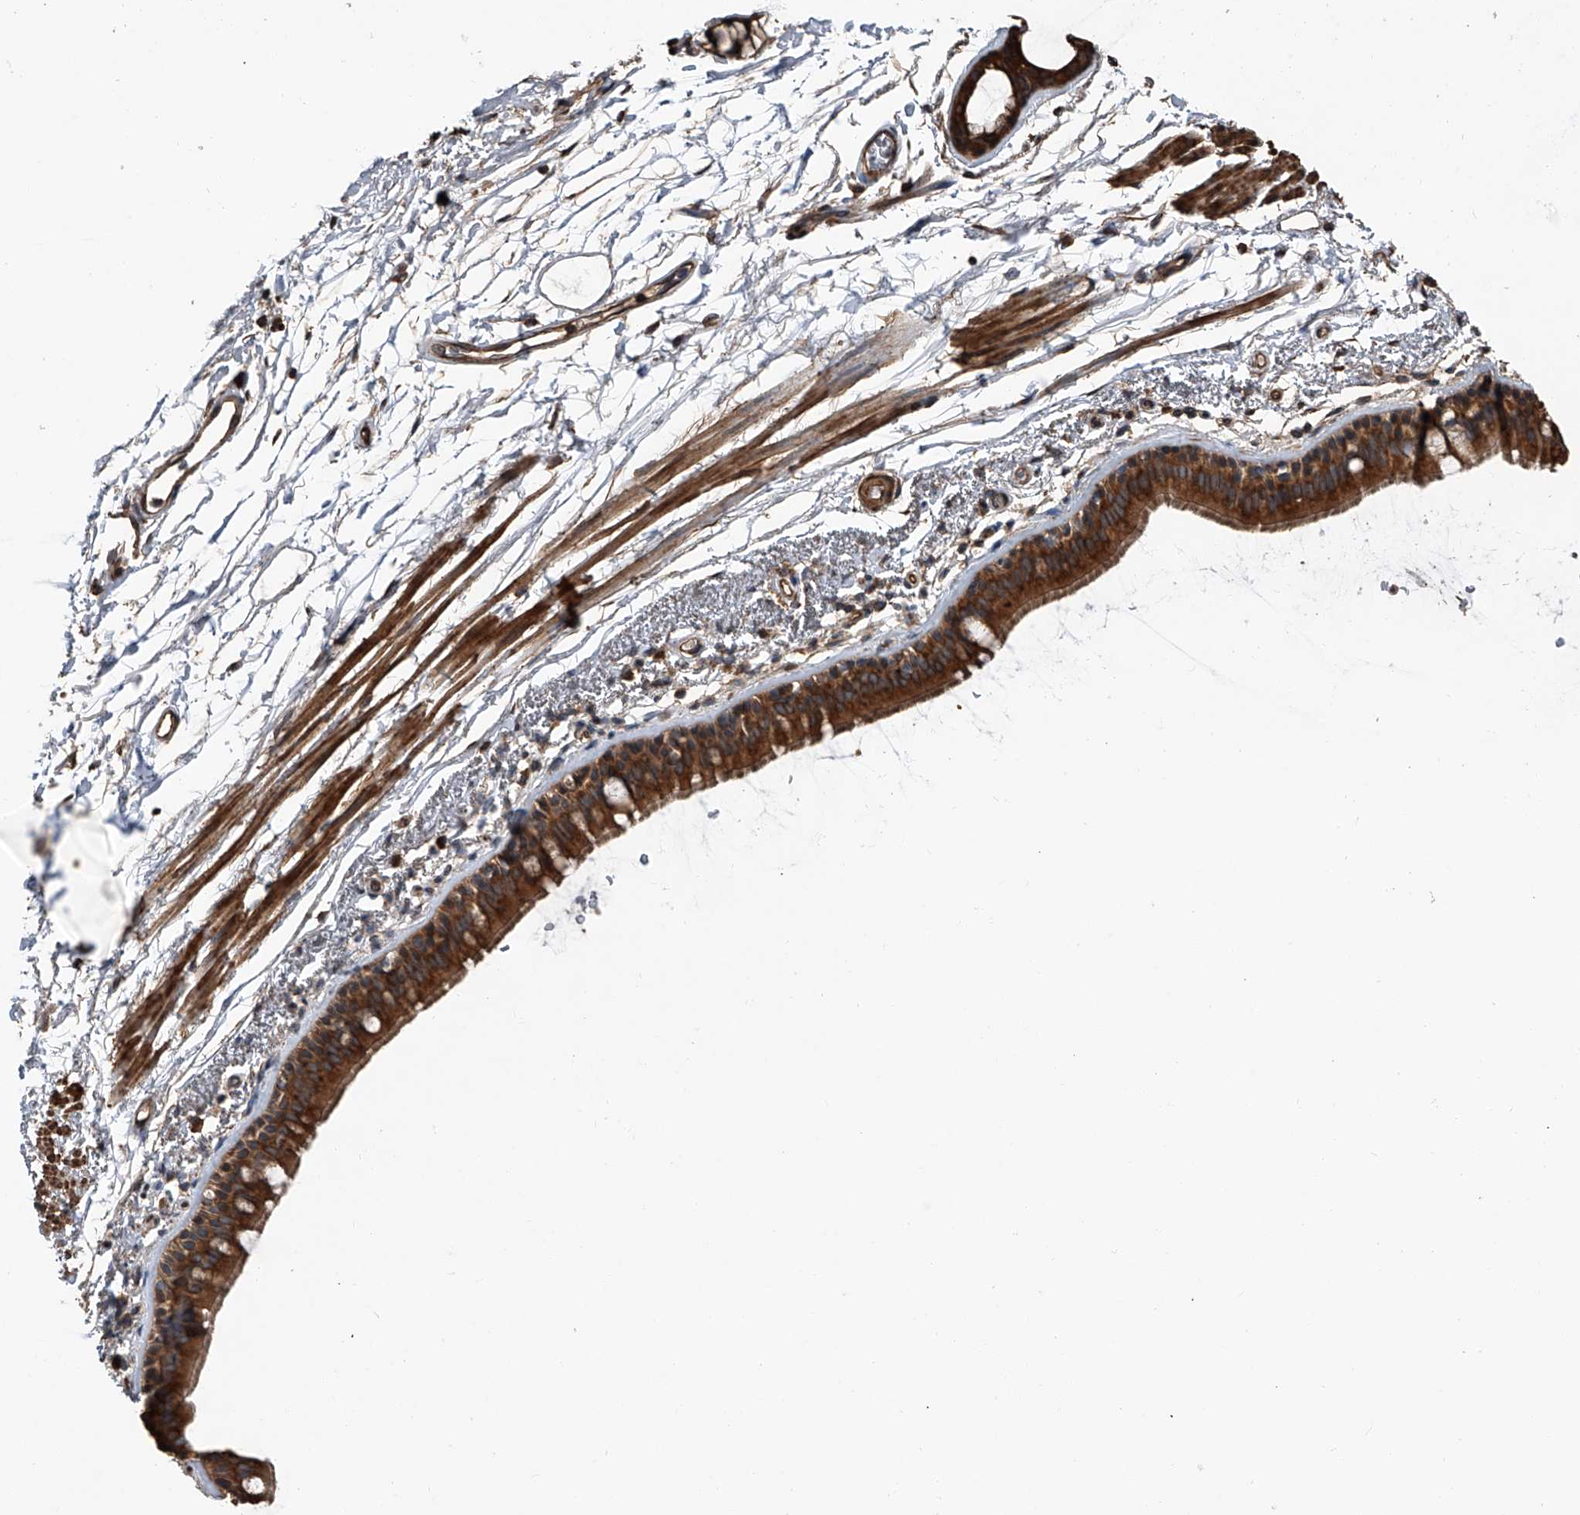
{"staining": {"intensity": "strong", "quantity": ">75%", "location": "cytoplasmic/membranous"}, "tissue": "bronchus", "cell_type": "Respiratory epithelial cells", "image_type": "normal", "snomed": [{"axis": "morphology", "description": "Normal tissue, NOS"}, {"axis": "topography", "description": "Lymph node"}, {"axis": "topography", "description": "Bronchus"}], "caption": "Human bronchus stained with a brown dye shows strong cytoplasmic/membranous positive expression in approximately >75% of respiratory epithelial cells.", "gene": "KCNJ2", "patient": {"sex": "female", "age": 70}}